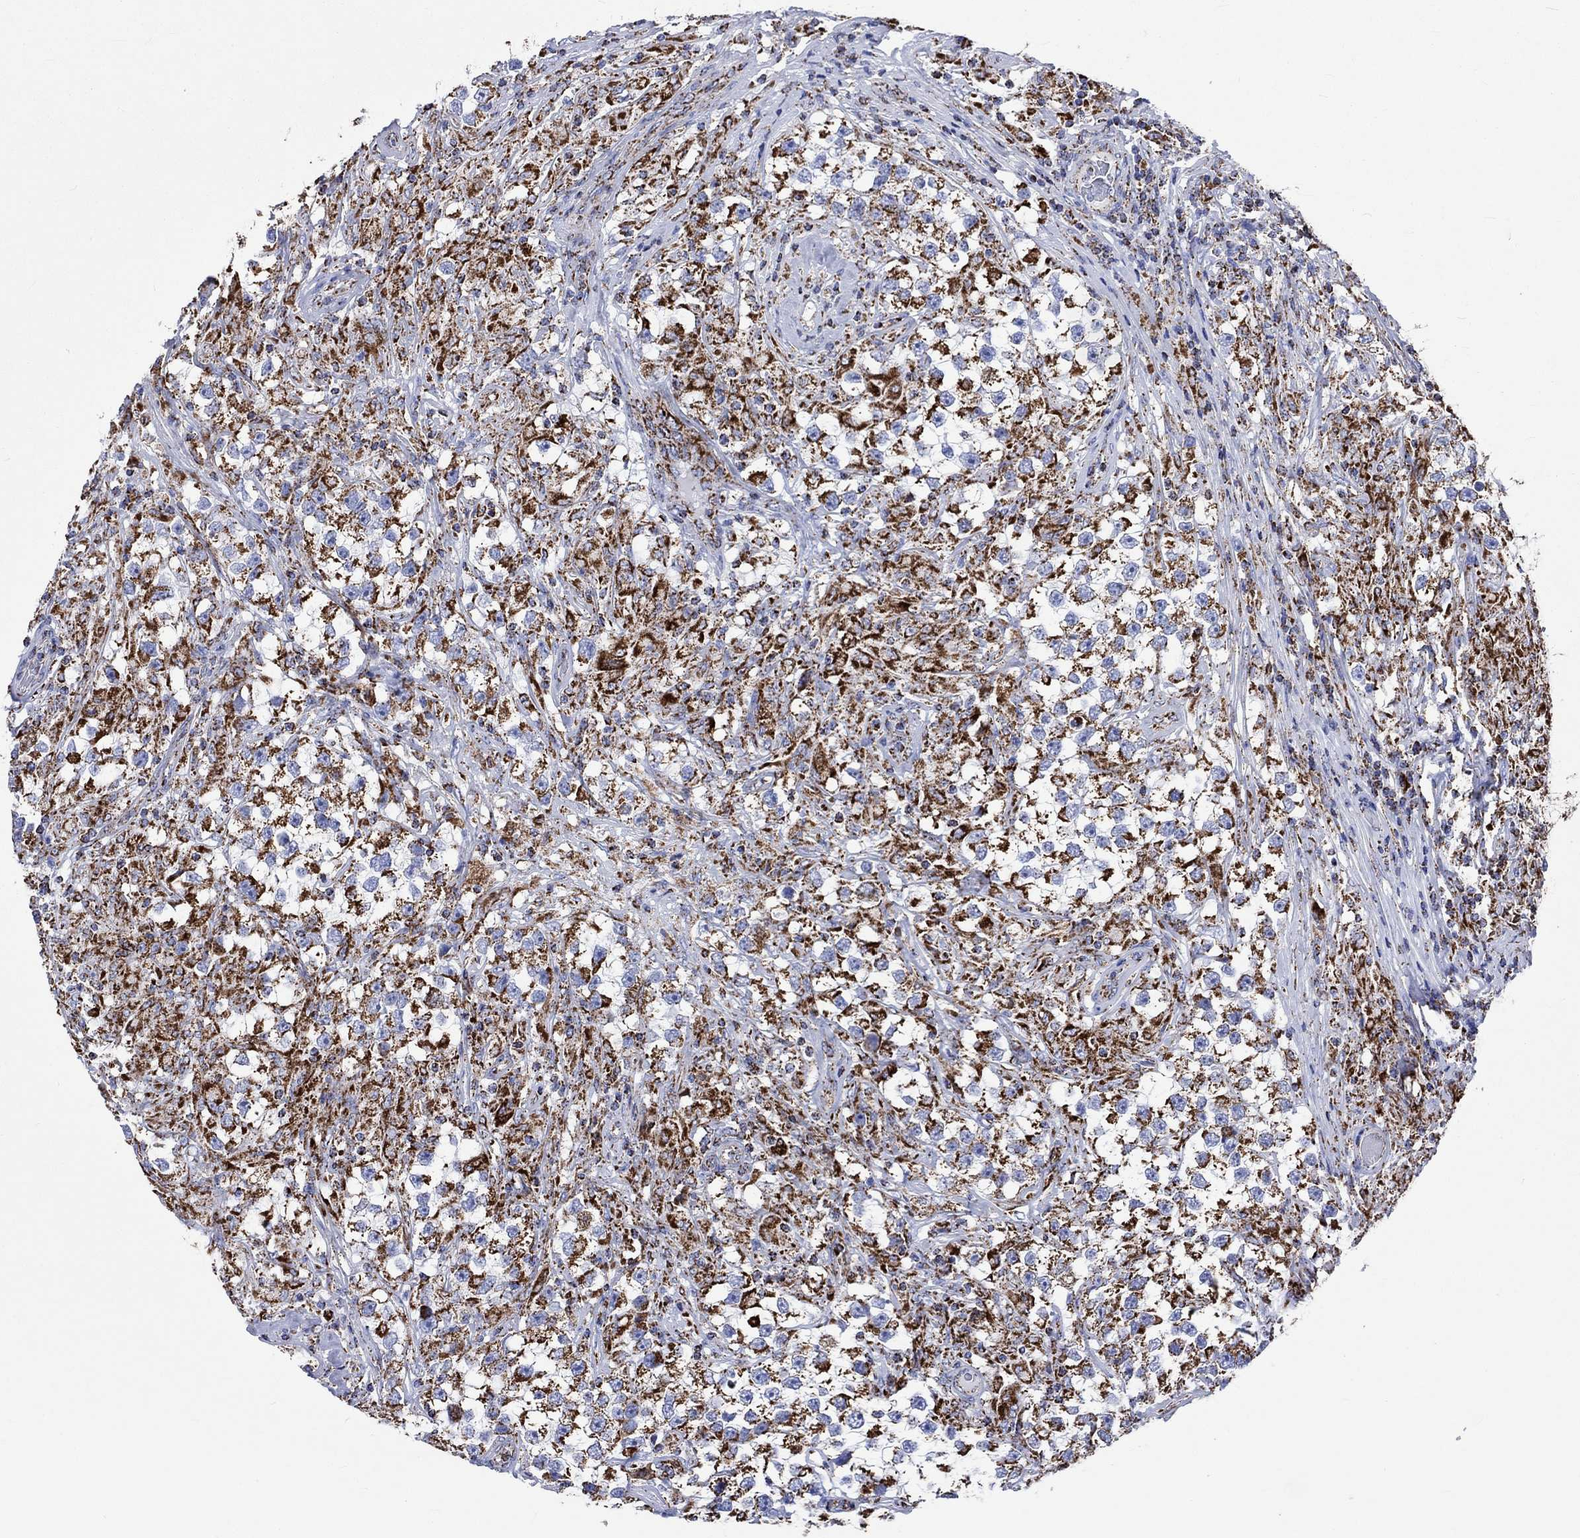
{"staining": {"intensity": "strong", "quantity": "25%-75%", "location": "cytoplasmic/membranous"}, "tissue": "testis cancer", "cell_type": "Tumor cells", "image_type": "cancer", "snomed": [{"axis": "morphology", "description": "Seminoma, NOS"}, {"axis": "topography", "description": "Testis"}], "caption": "Strong cytoplasmic/membranous expression for a protein is present in approximately 25%-75% of tumor cells of testis cancer (seminoma) using immunohistochemistry (IHC).", "gene": "RCE1", "patient": {"sex": "male", "age": 46}}